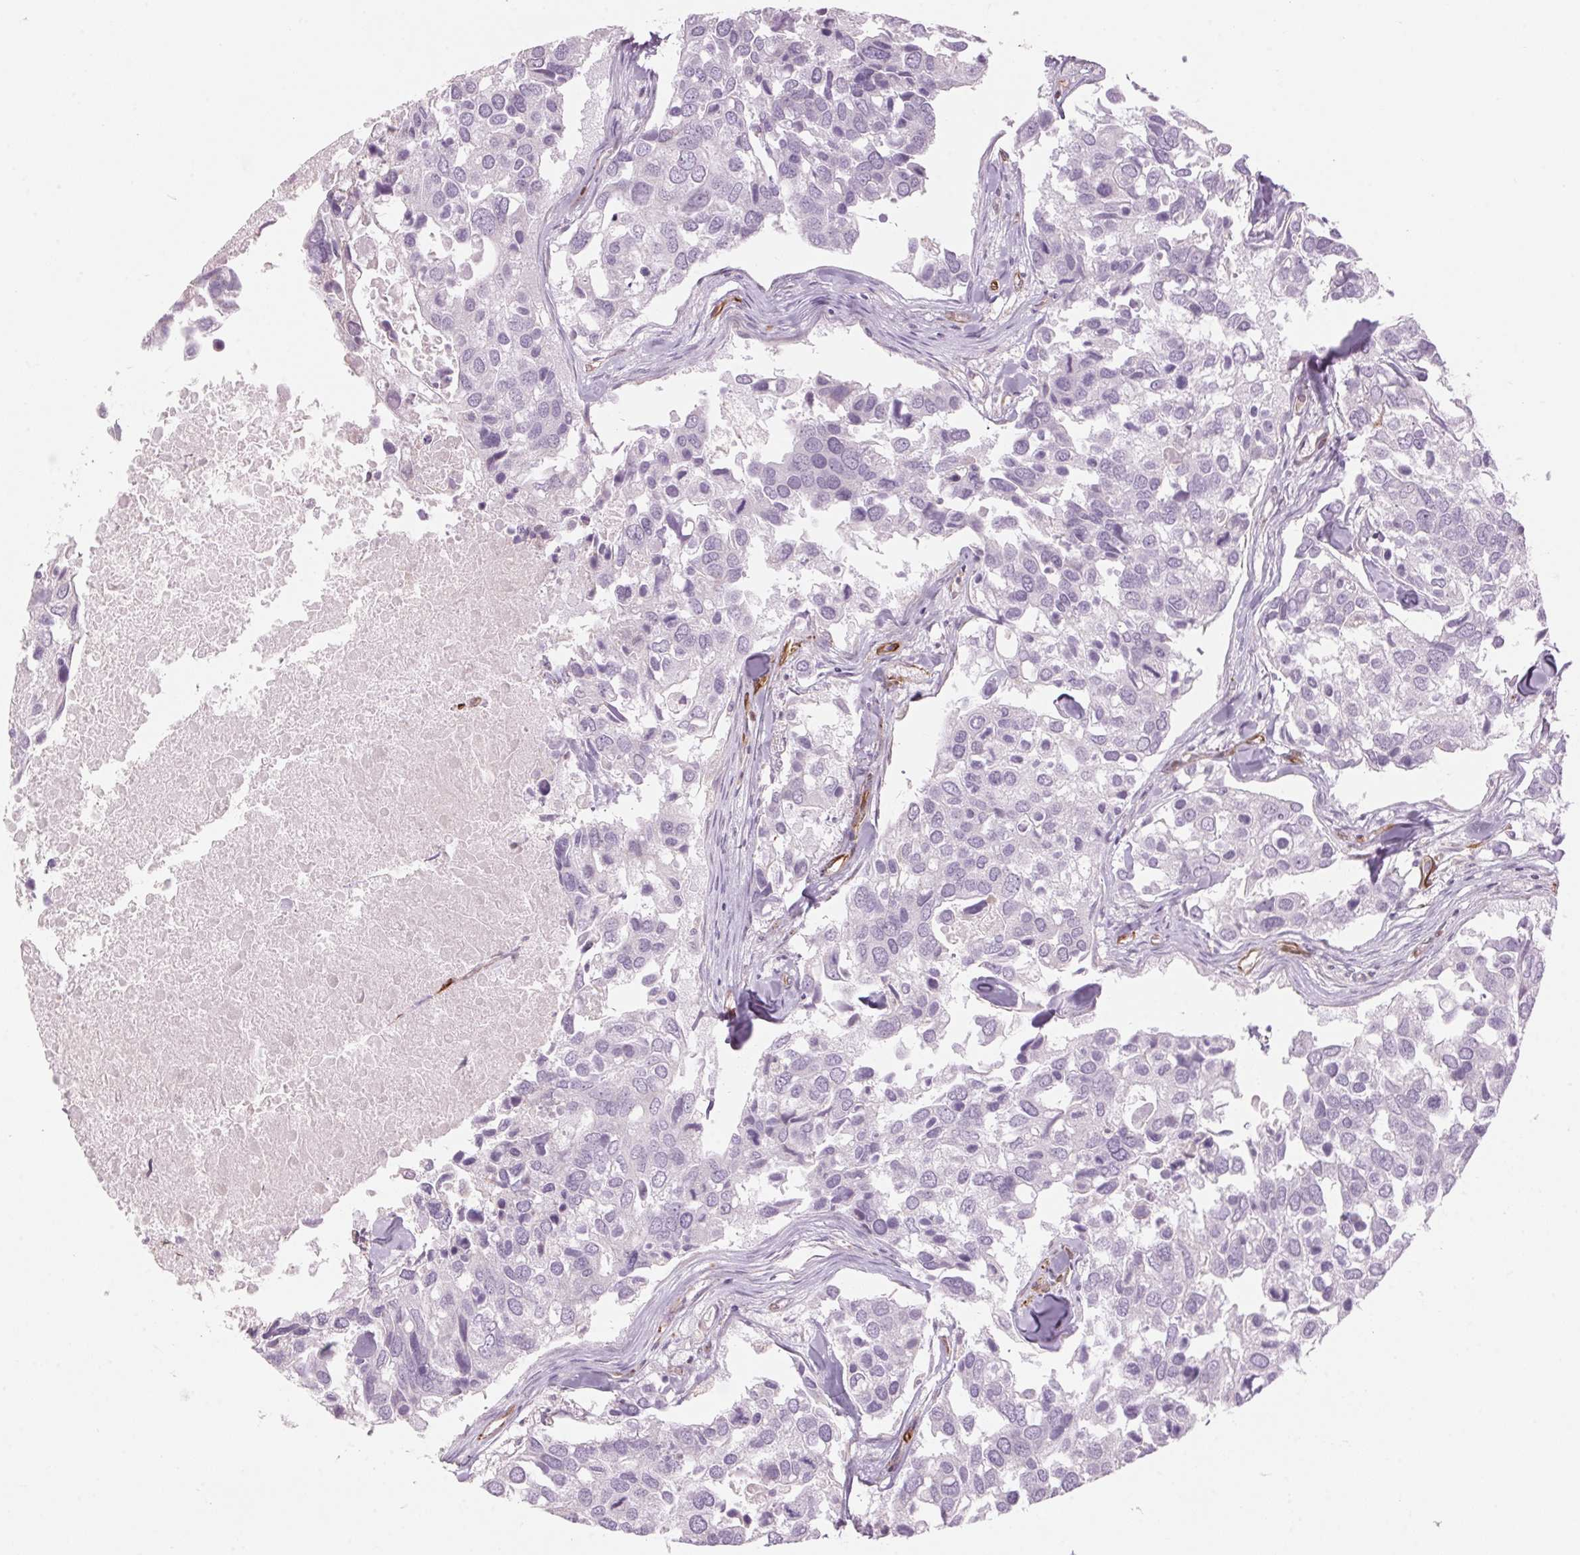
{"staining": {"intensity": "negative", "quantity": "none", "location": "none"}, "tissue": "breast cancer", "cell_type": "Tumor cells", "image_type": "cancer", "snomed": [{"axis": "morphology", "description": "Duct carcinoma"}, {"axis": "topography", "description": "Breast"}], "caption": "Protein analysis of breast cancer exhibits no significant staining in tumor cells.", "gene": "CLPS", "patient": {"sex": "female", "age": 83}}